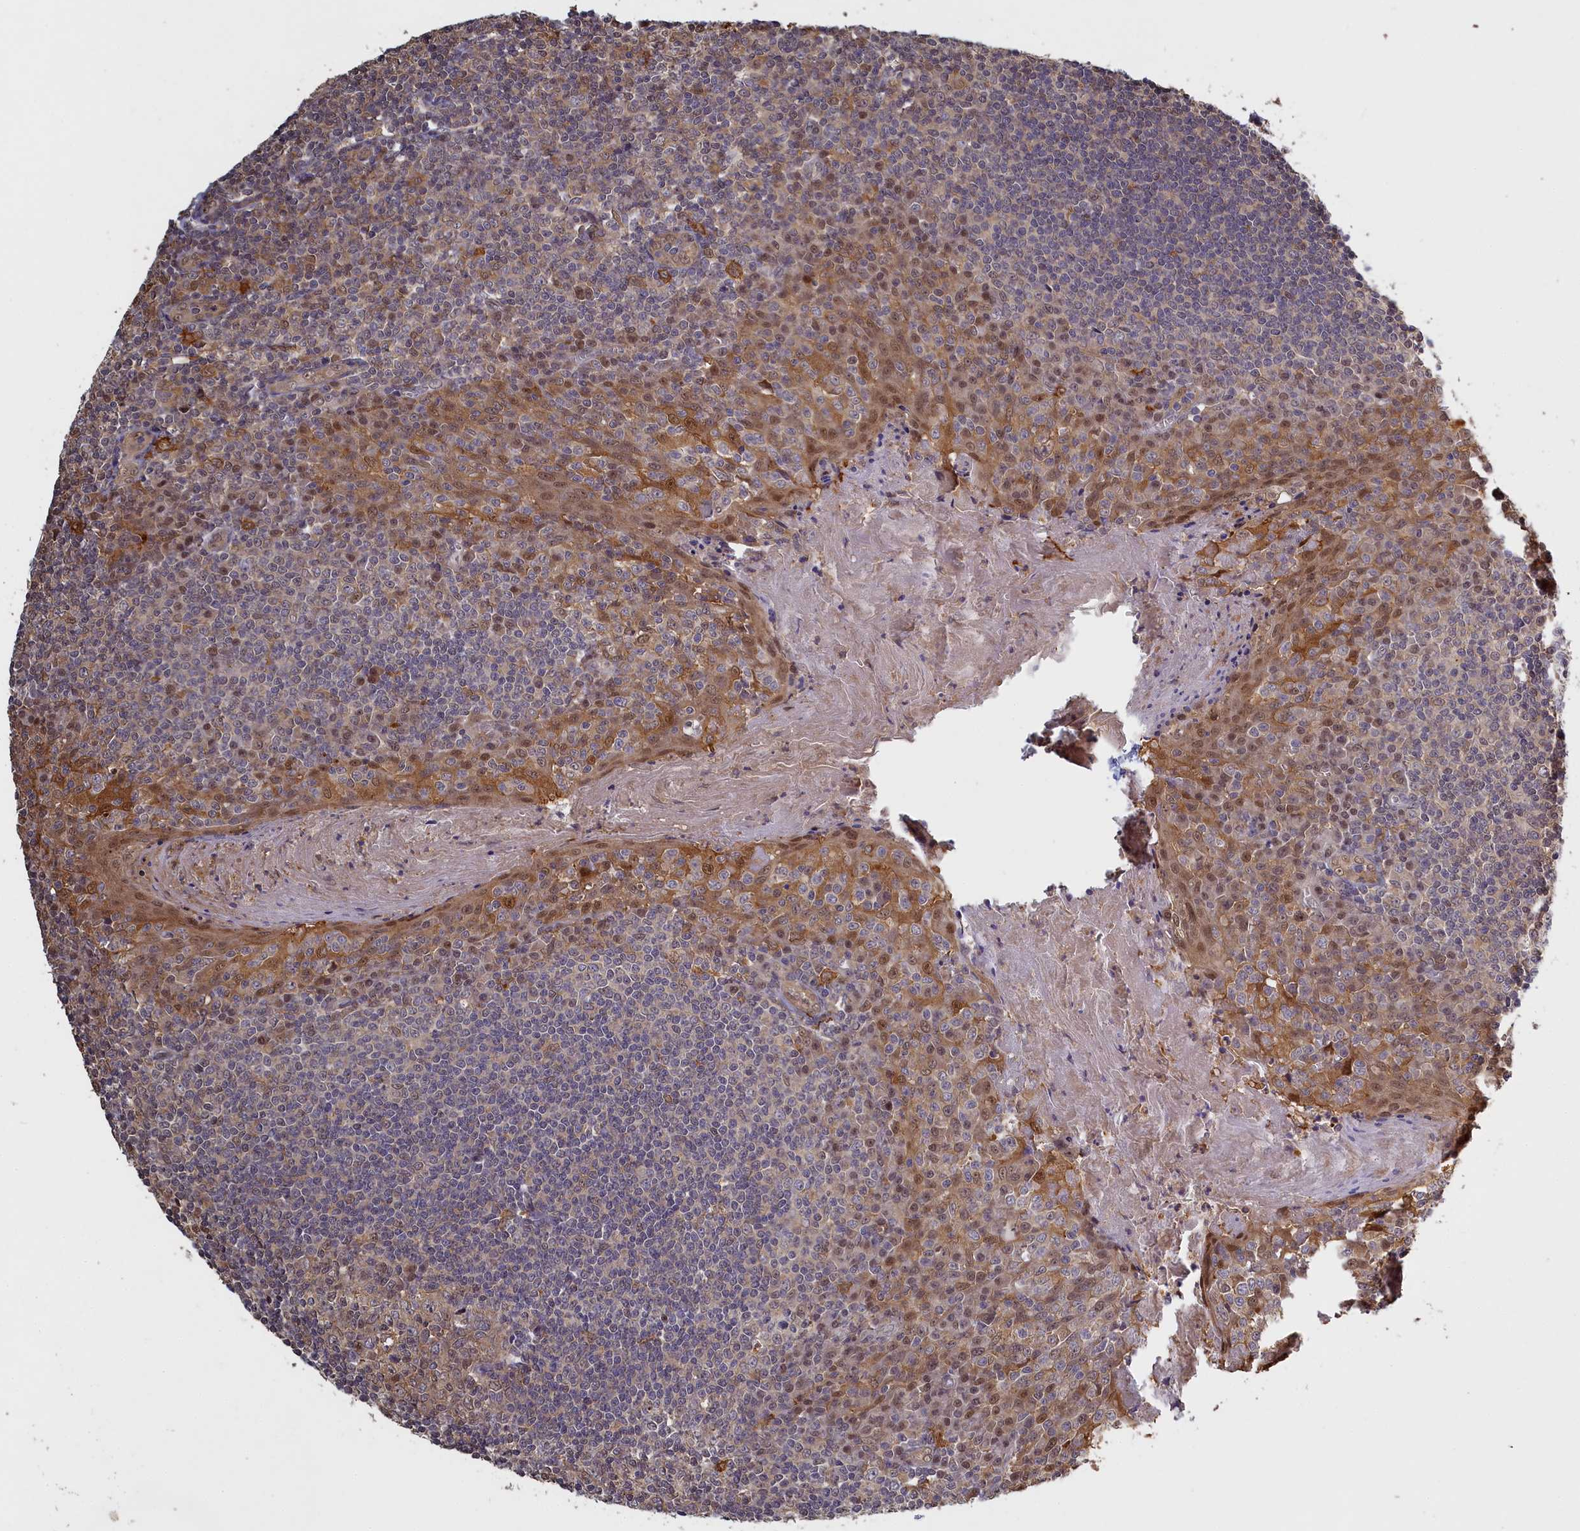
{"staining": {"intensity": "moderate", "quantity": "25%-75%", "location": "cytoplasmic/membranous"}, "tissue": "tonsil", "cell_type": "Germinal center cells", "image_type": "normal", "snomed": [{"axis": "morphology", "description": "Normal tissue, NOS"}, {"axis": "topography", "description": "Tonsil"}], "caption": "Protein staining of benign tonsil displays moderate cytoplasmic/membranous expression in approximately 25%-75% of germinal center cells.", "gene": "UCHL3", "patient": {"sex": "male", "age": 27}}